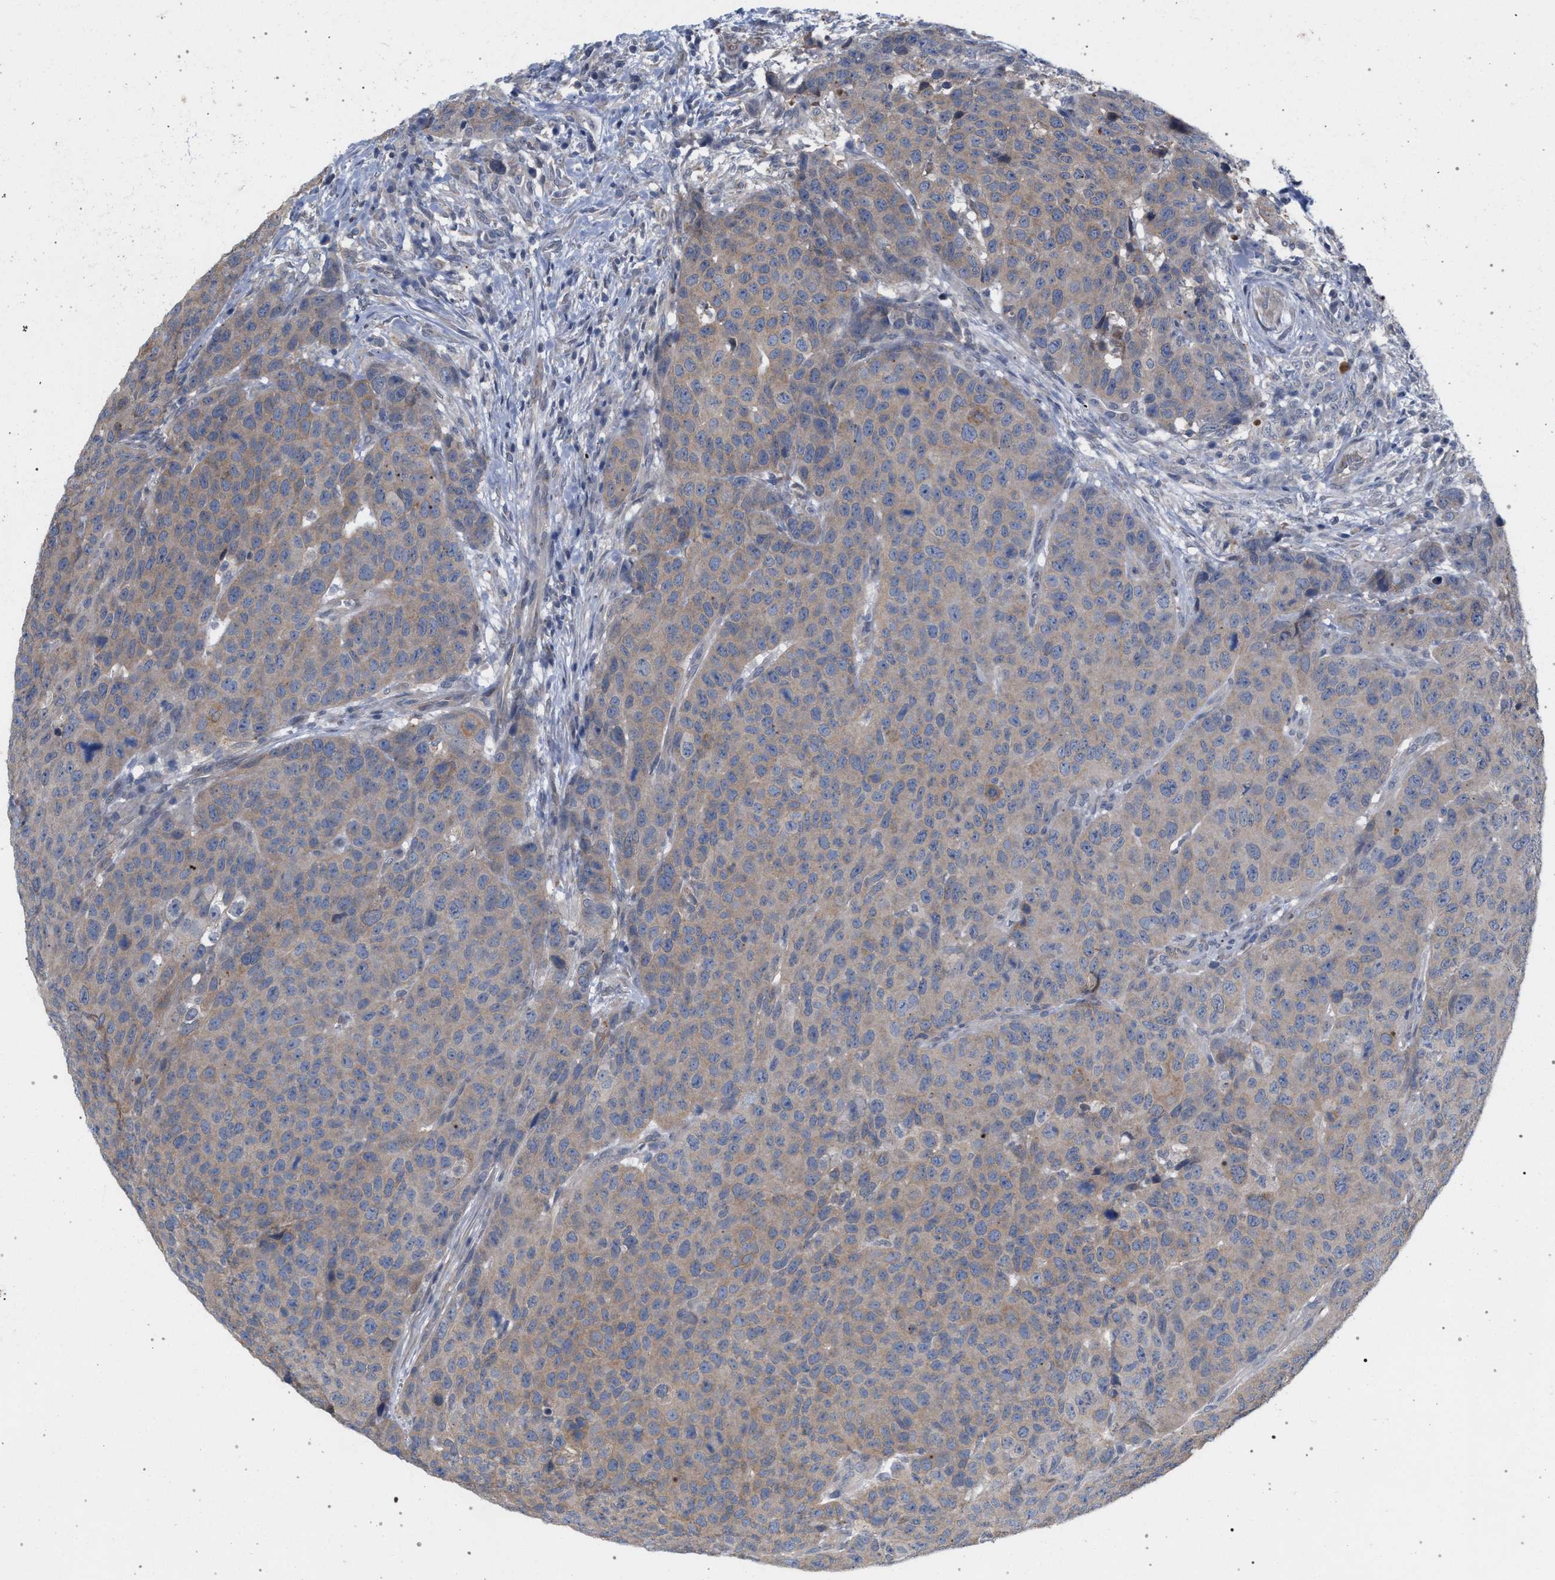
{"staining": {"intensity": "weak", "quantity": "<25%", "location": "cytoplasmic/membranous"}, "tissue": "head and neck cancer", "cell_type": "Tumor cells", "image_type": "cancer", "snomed": [{"axis": "morphology", "description": "Squamous cell carcinoma, NOS"}, {"axis": "topography", "description": "Head-Neck"}], "caption": "An image of human head and neck squamous cell carcinoma is negative for staining in tumor cells.", "gene": "ARPC5L", "patient": {"sex": "male", "age": 66}}